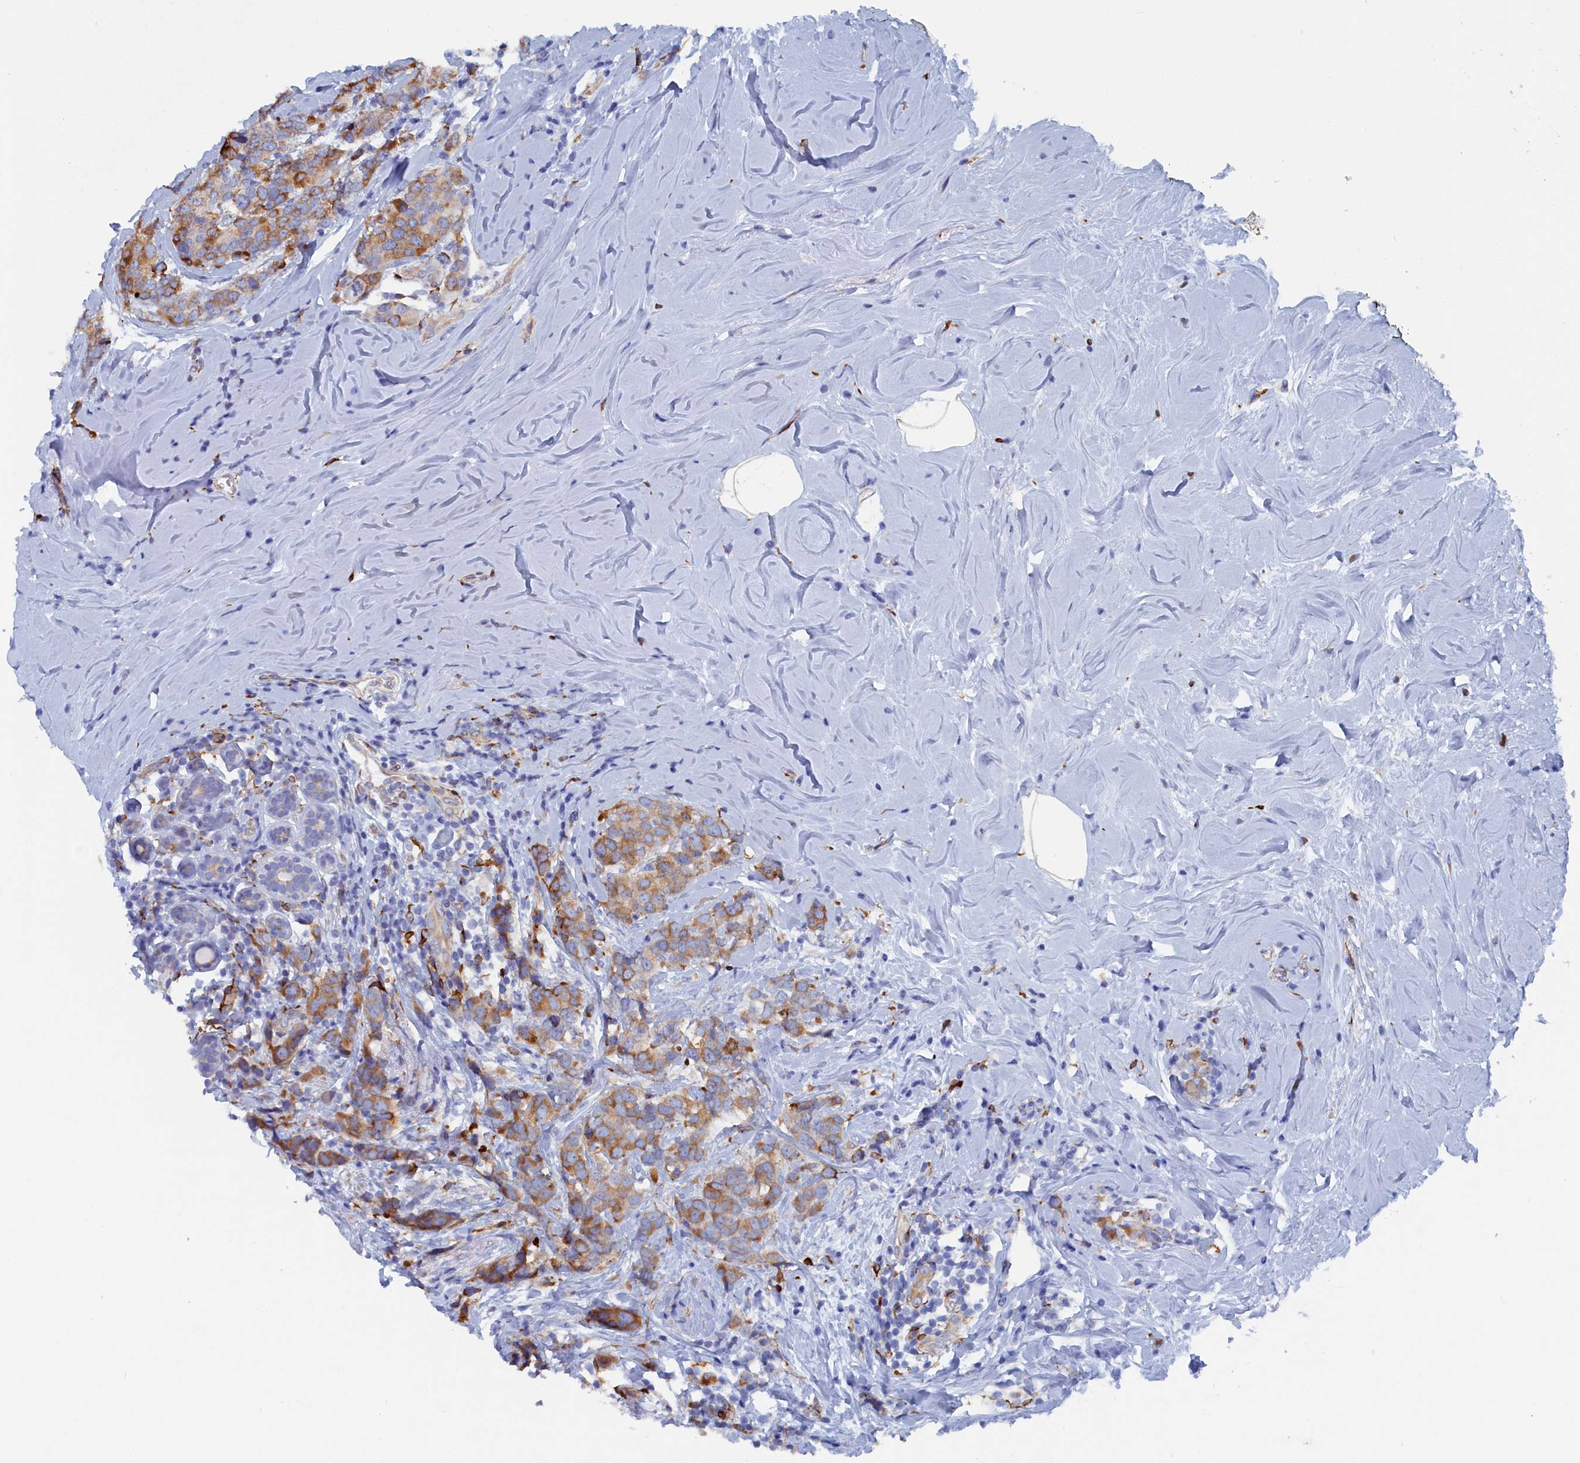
{"staining": {"intensity": "moderate", "quantity": ">75%", "location": "cytoplasmic/membranous"}, "tissue": "breast cancer", "cell_type": "Tumor cells", "image_type": "cancer", "snomed": [{"axis": "morphology", "description": "Lobular carcinoma"}, {"axis": "topography", "description": "Breast"}], "caption": "A micrograph of breast cancer (lobular carcinoma) stained for a protein shows moderate cytoplasmic/membranous brown staining in tumor cells.", "gene": "COG7", "patient": {"sex": "female", "age": 59}}